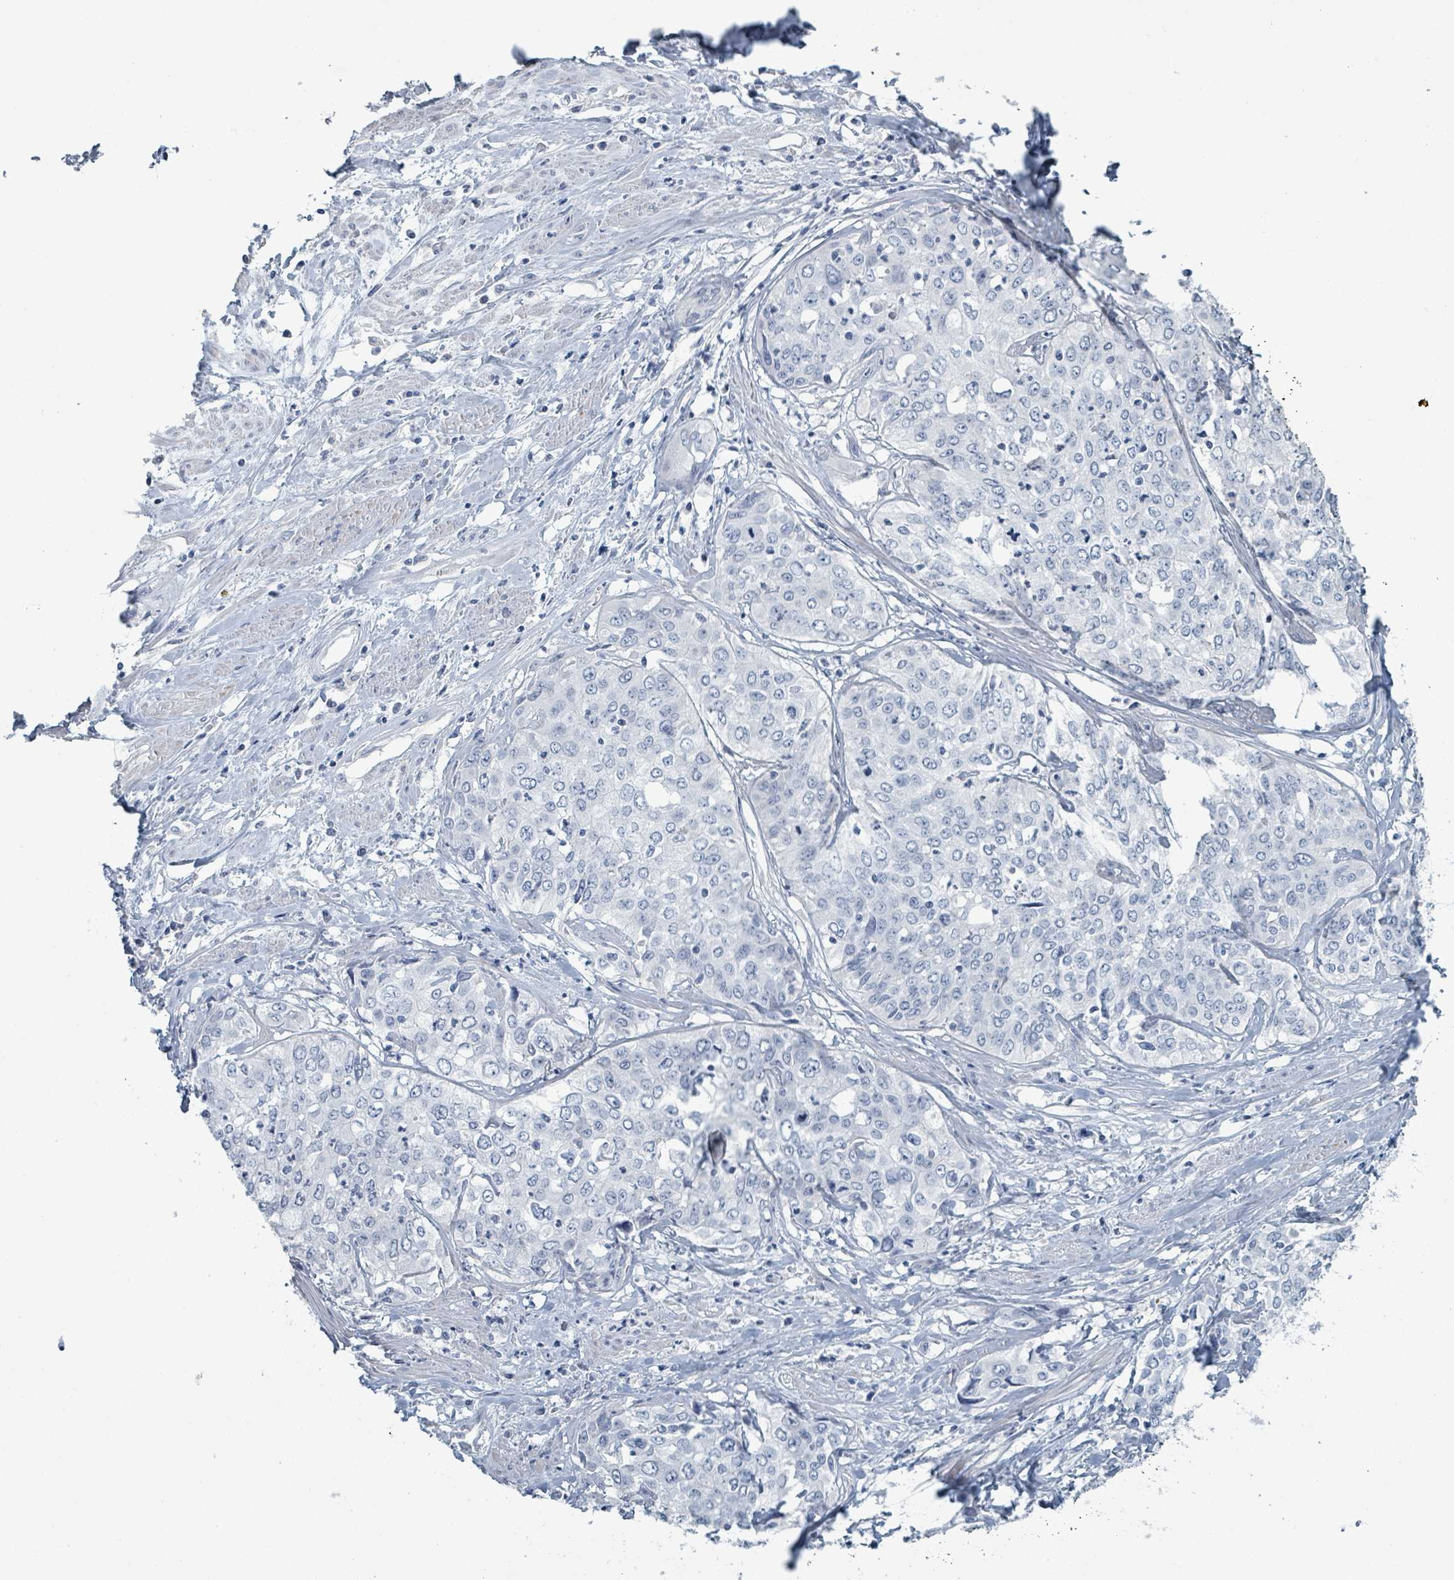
{"staining": {"intensity": "negative", "quantity": "none", "location": "none"}, "tissue": "cervical cancer", "cell_type": "Tumor cells", "image_type": "cancer", "snomed": [{"axis": "morphology", "description": "Squamous cell carcinoma, NOS"}, {"axis": "topography", "description": "Cervix"}], "caption": "Immunohistochemistry (IHC) histopathology image of neoplastic tissue: squamous cell carcinoma (cervical) stained with DAB (3,3'-diaminobenzidine) reveals no significant protein positivity in tumor cells.", "gene": "HEATR5A", "patient": {"sex": "female", "age": 31}}